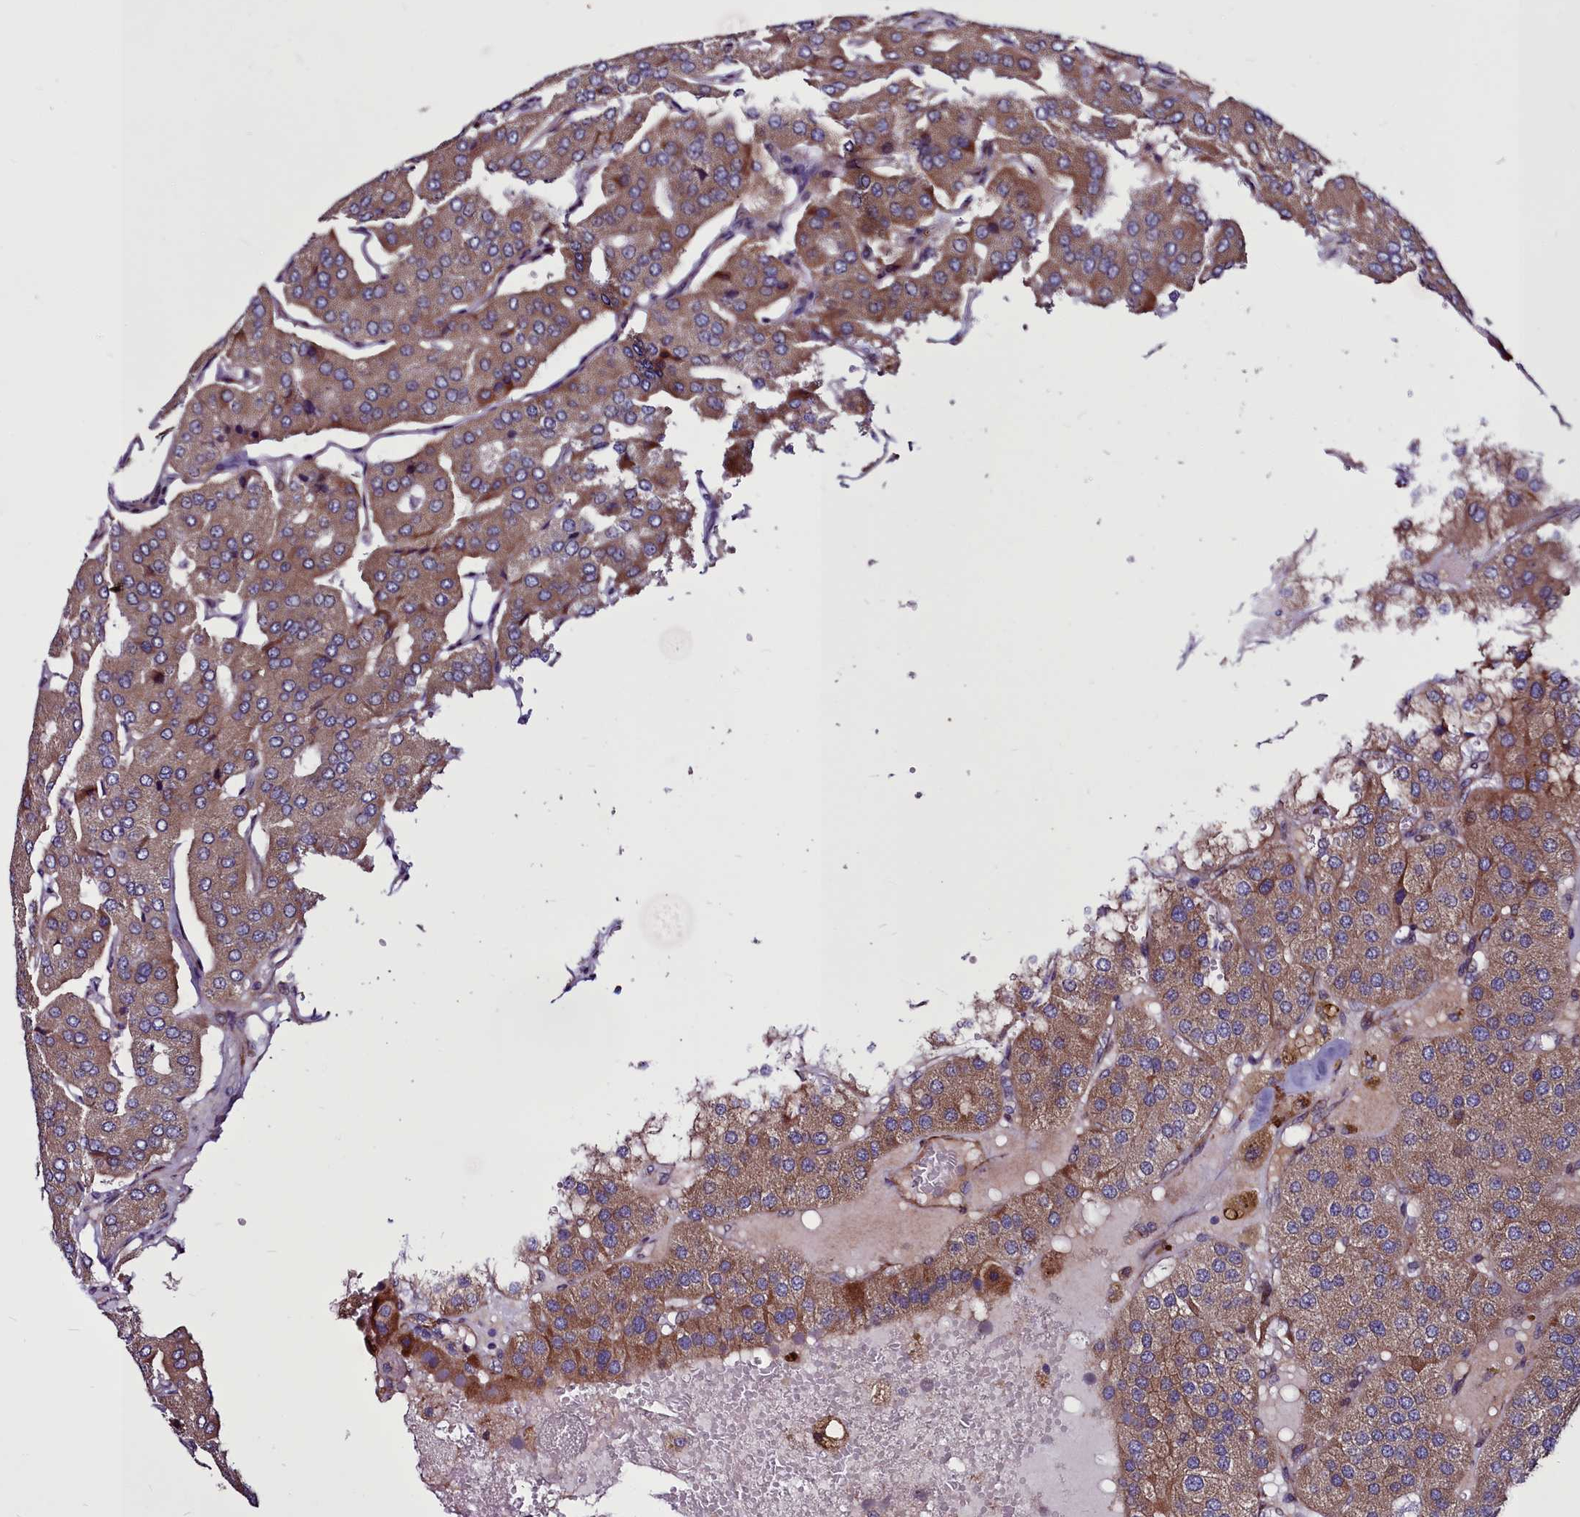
{"staining": {"intensity": "moderate", "quantity": ">75%", "location": "cytoplasmic/membranous"}, "tissue": "parathyroid gland", "cell_type": "Glandular cells", "image_type": "normal", "snomed": [{"axis": "morphology", "description": "Normal tissue, NOS"}, {"axis": "morphology", "description": "Adenoma, NOS"}, {"axis": "topography", "description": "Parathyroid gland"}], "caption": "Parathyroid gland stained with DAB (3,3'-diaminobenzidine) immunohistochemistry (IHC) demonstrates medium levels of moderate cytoplasmic/membranous positivity in approximately >75% of glandular cells.", "gene": "MCRIP1", "patient": {"sex": "female", "age": 86}}